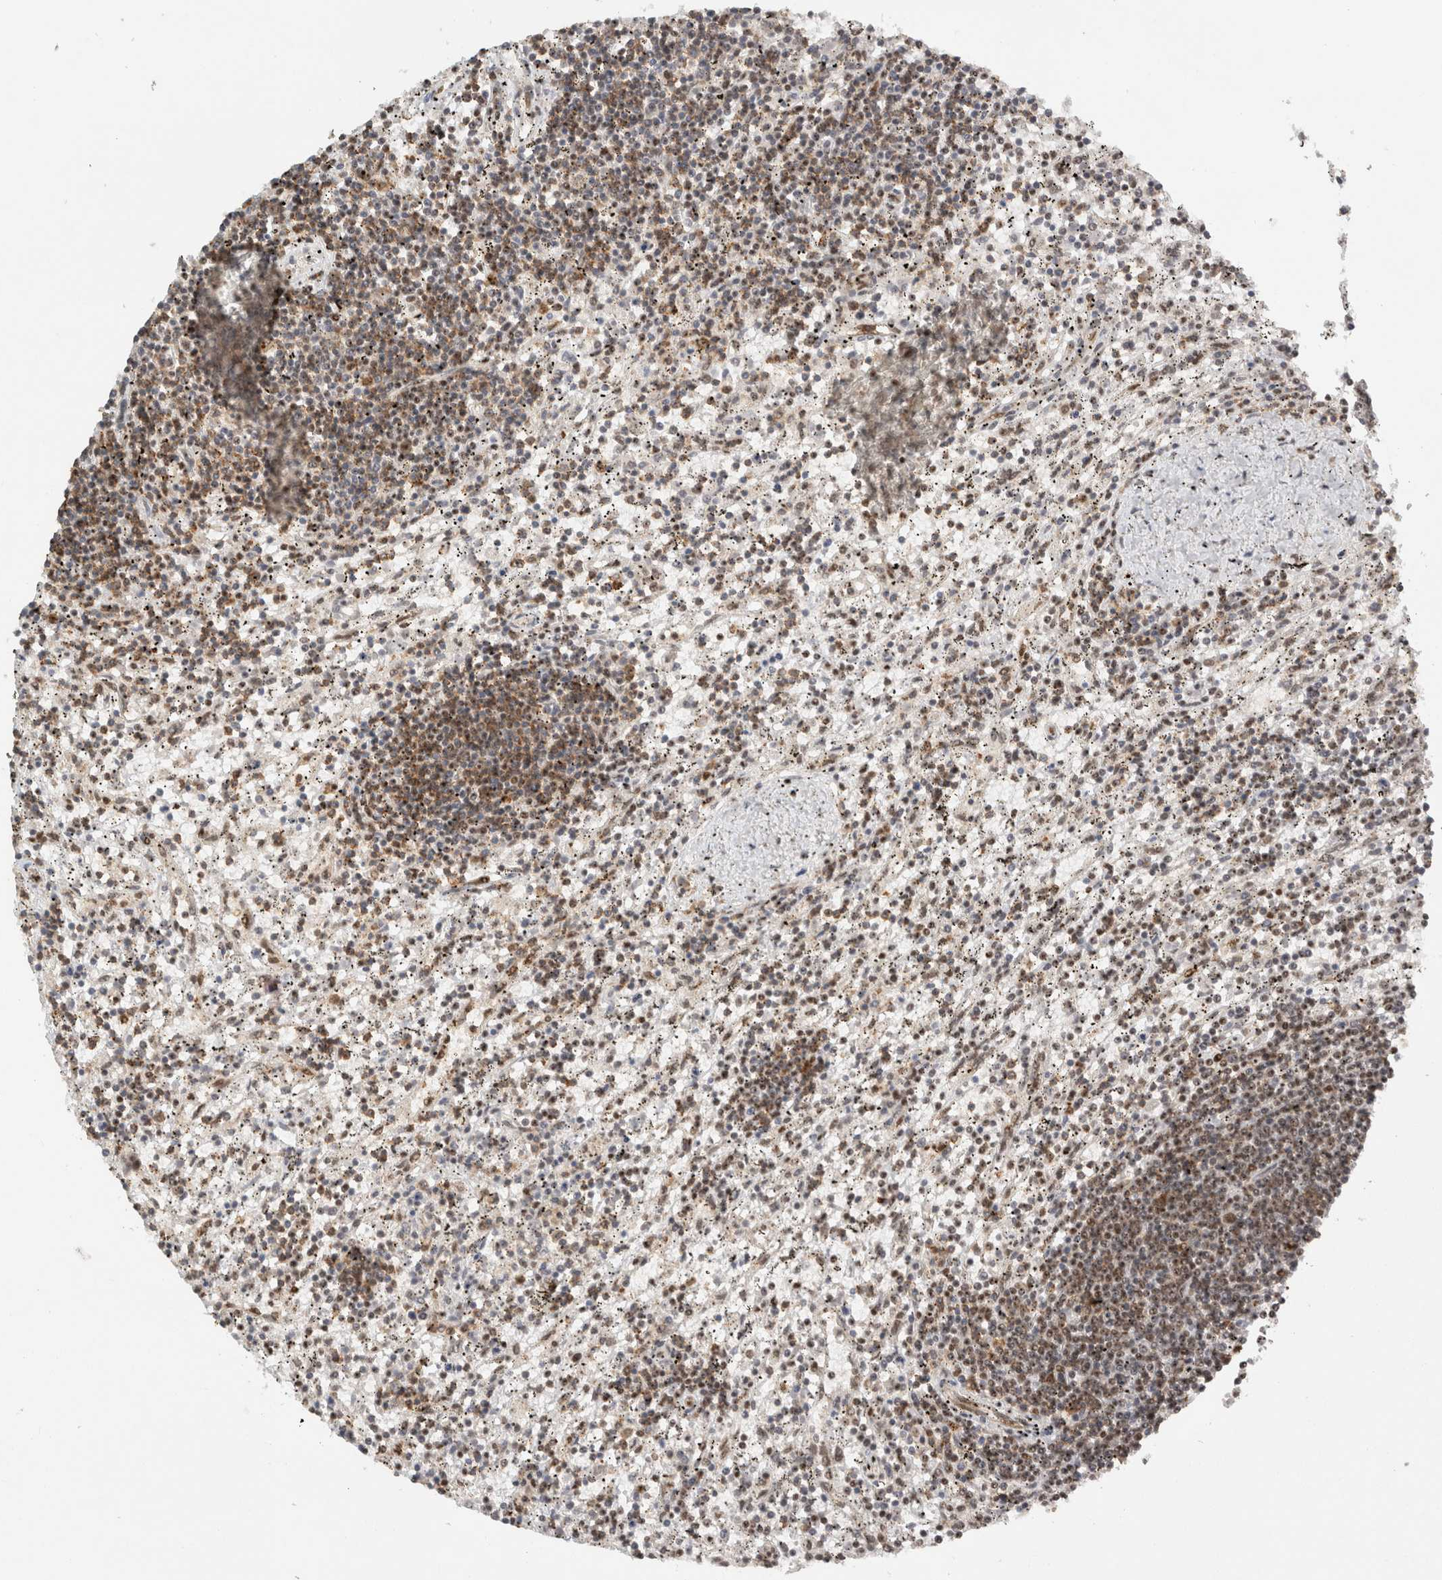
{"staining": {"intensity": "moderate", "quantity": ">75%", "location": "nuclear"}, "tissue": "lymphoma", "cell_type": "Tumor cells", "image_type": "cancer", "snomed": [{"axis": "morphology", "description": "Malignant lymphoma, non-Hodgkin's type, Low grade"}, {"axis": "topography", "description": "Spleen"}], "caption": "A brown stain shows moderate nuclear expression of a protein in human lymphoma tumor cells.", "gene": "EBNA1BP2", "patient": {"sex": "male", "age": 76}}